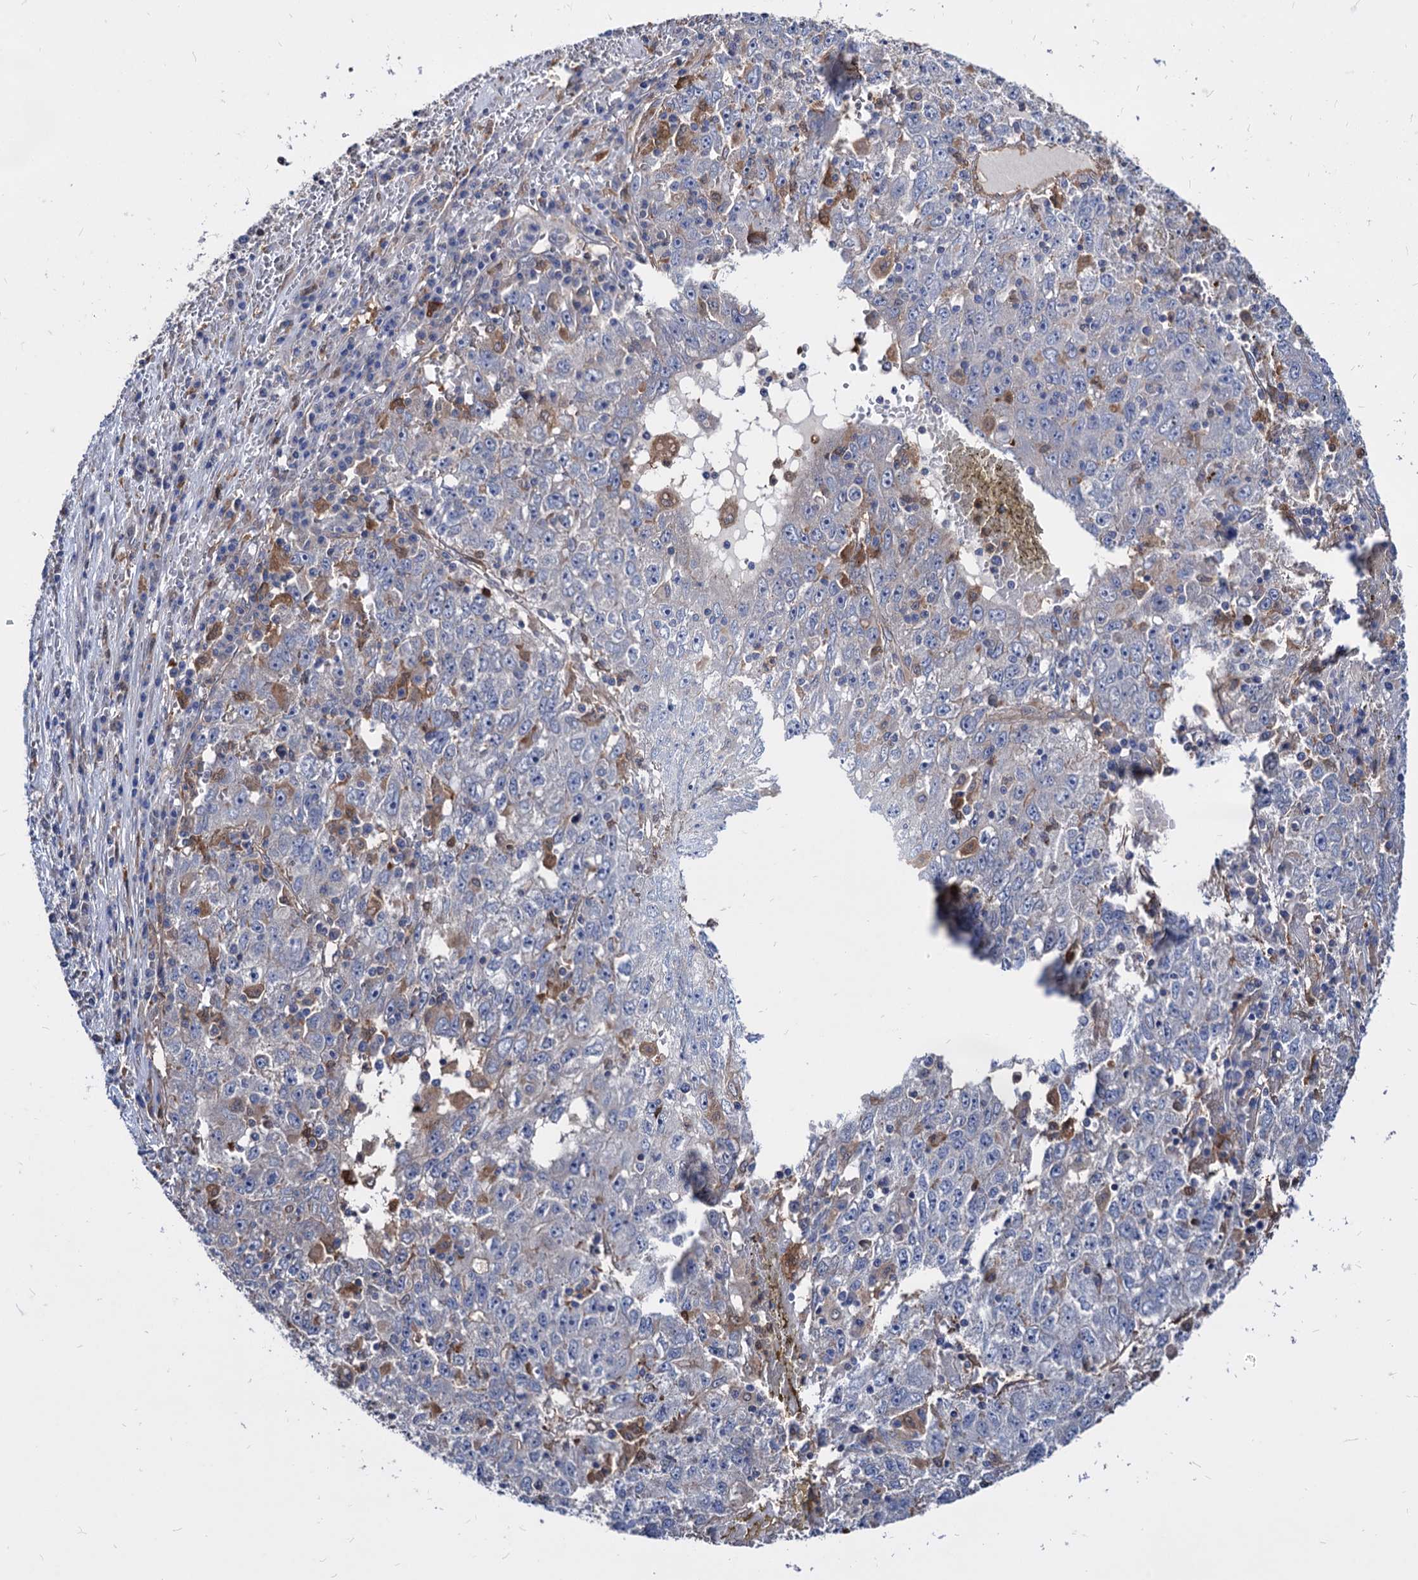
{"staining": {"intensity": "negative", "quantity": "none", "location": "none"}, "tissue": "liver cancer", "cell_type": "Tumor cells", "image_type": "cancer", "snomed": [{"axis": "morphology", "description": "Carcinoma, Hepatocellular, NOS"}, {"axis": "topography", "description": "Liver"}], "caption": "This is a micrograph of immunohistochemistry staining of liver cancer (hepatocellular carcinoma), which shows no positivity in tumor cells.", "gene": "CPPED1", "patient": {"sex": "male", "age": 49}}